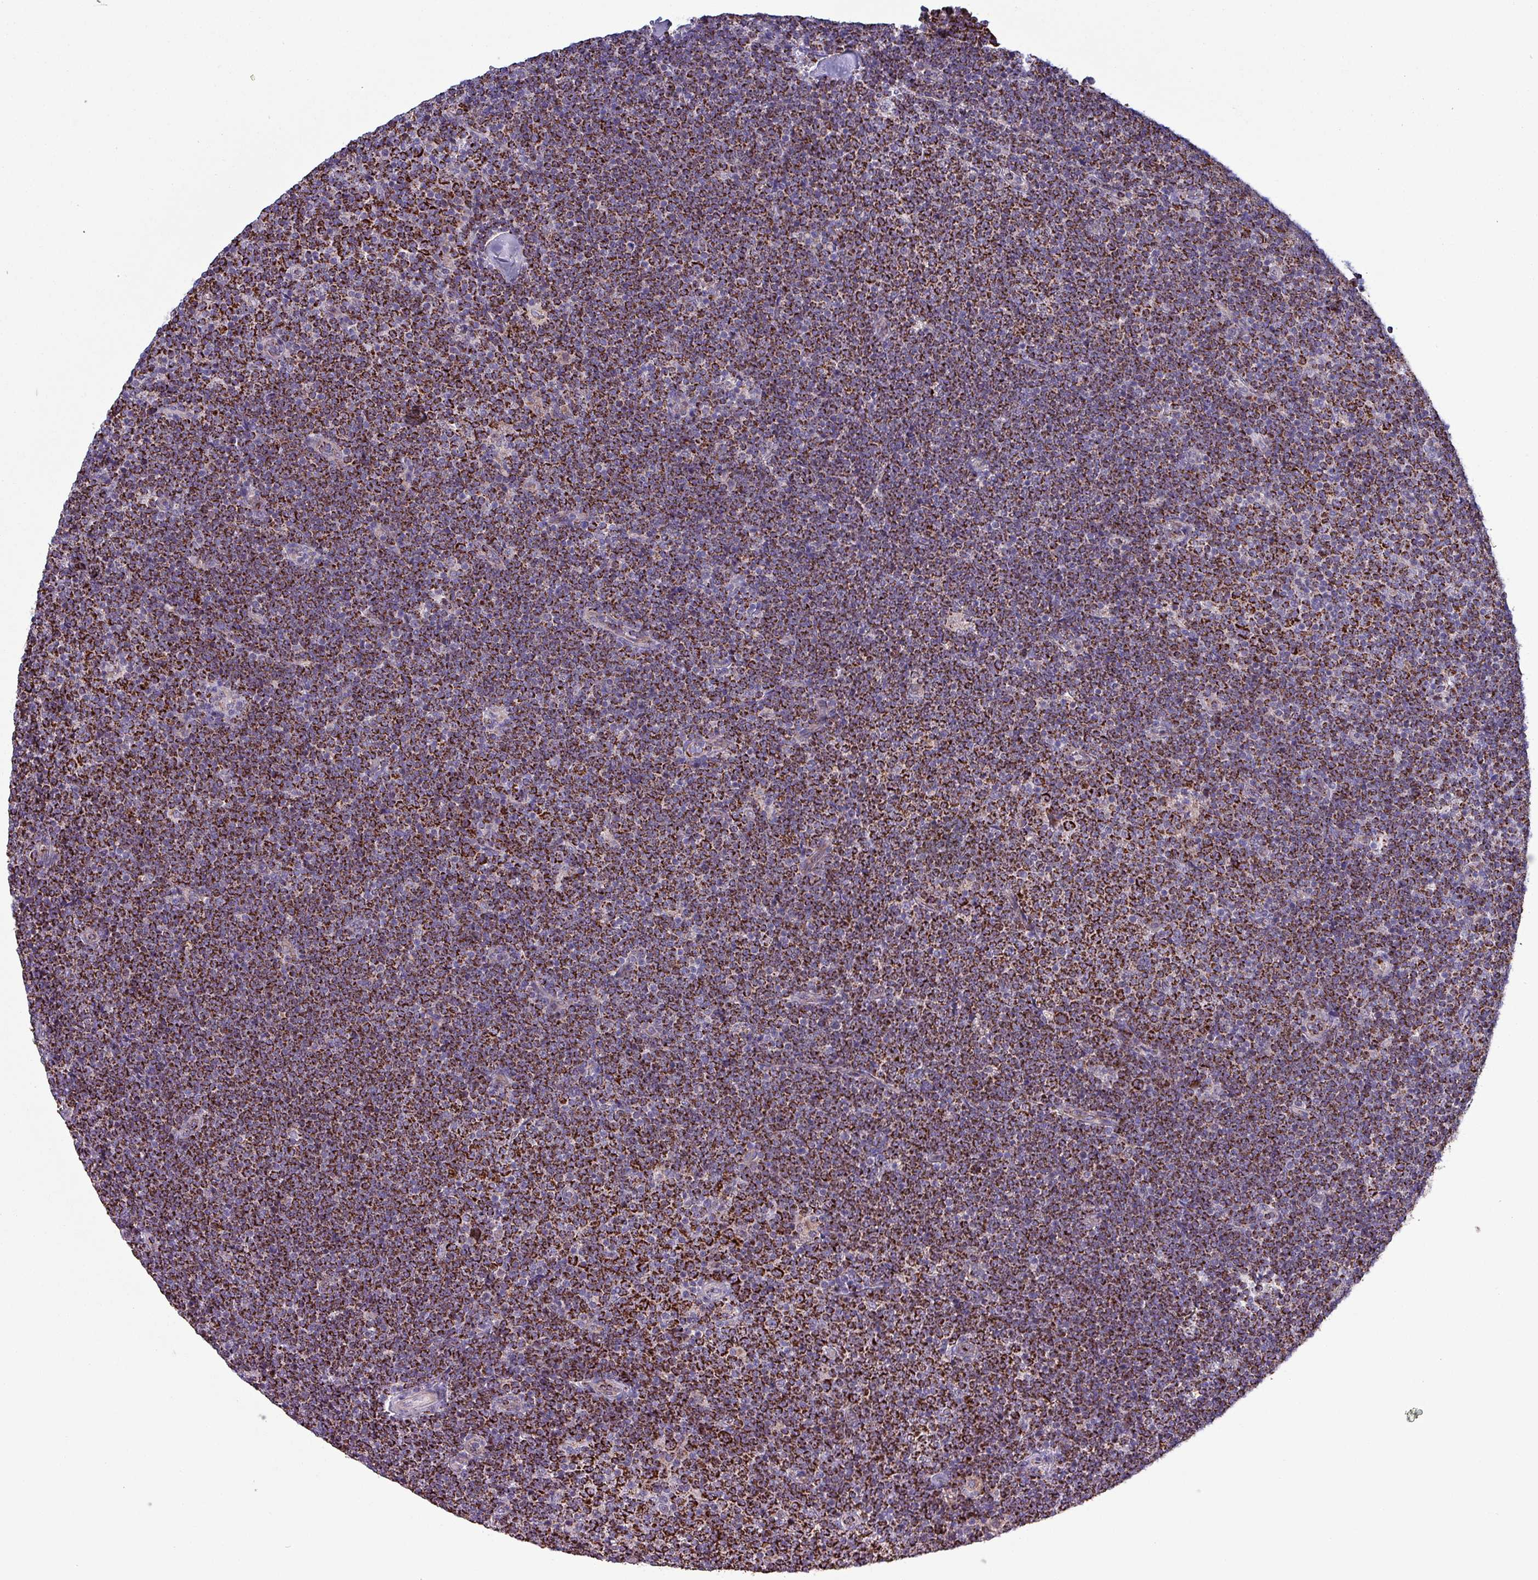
{"staining": {"intensity": "strong", "quantity": ">75%", "location": "cytoplasmic/membranous"}, "tissue": "lymphoma", "cell_type": "Tumor cells", "image_type": "cancer", "snomed": [{"axis": "morphology", "description": "Malignant lymphoma, non-Hodgkin's type, Low grade"}, {"axis": "topography", "description": "Lymph node"}], "caption": "Immunohistochemical staining of human low-grade malignant lymphoma, non-Hodgkin's type shows high levels of strong cytoplasmic/membranous staining in approximately >75% of tumor cells.", "gene": "ZNF322", "patient": {"sex": "male", "age": 48}}